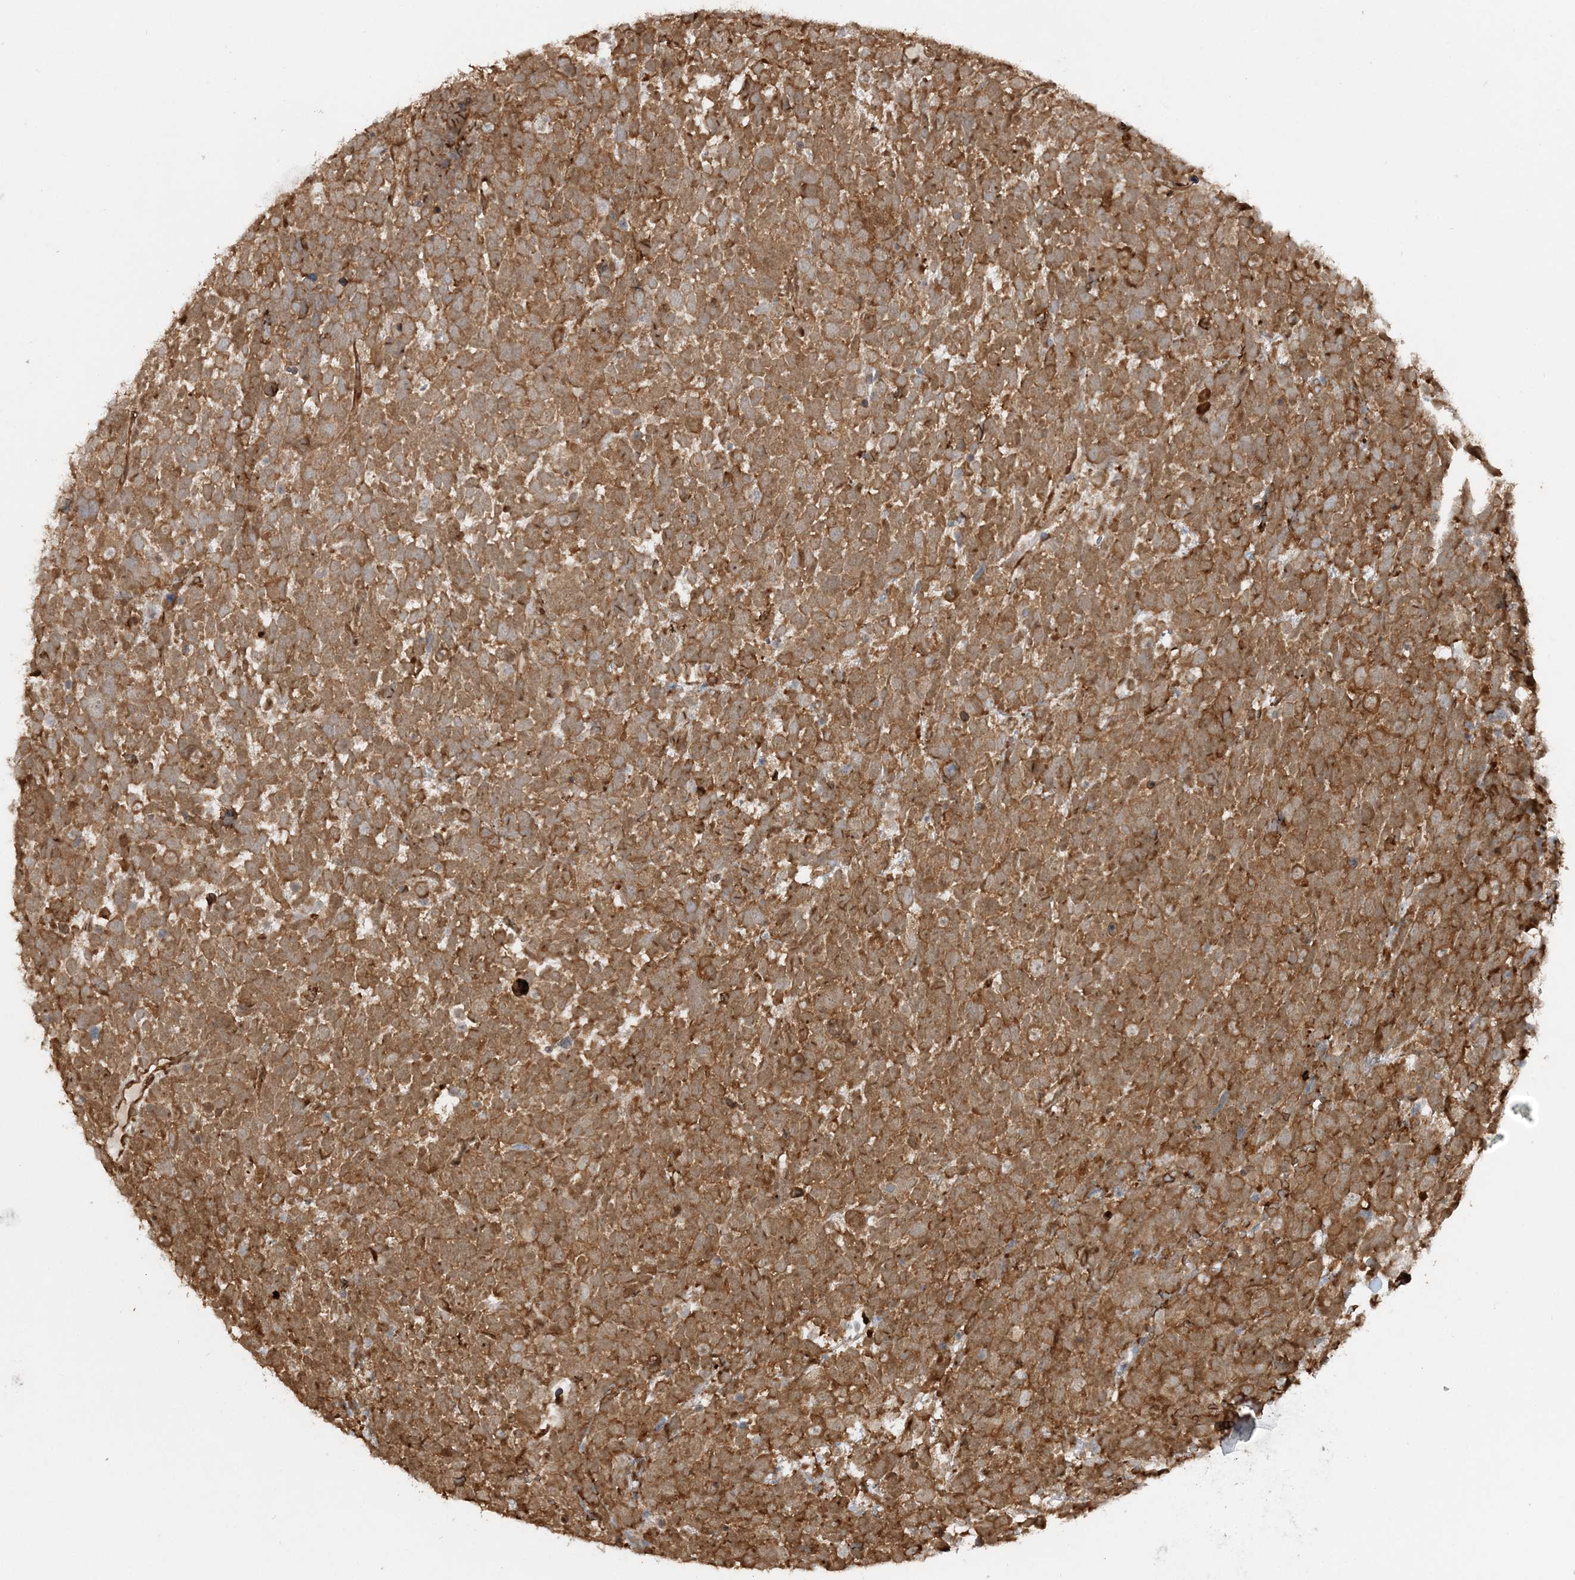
{"staining": {"intensity": "moderate", "quantity": ">75%", "location": "cytoplasmic/membranous"}, "tissue": "urothelial cancer", "cell_type": "Tumor cells", "image_type": "cancer", "snomed": [{"axis": "morphology", "description": "Urothelial carcinoma, High grade"}, {"axis": "topography", "description": "Urinary bladder"}], "caption": "Immunohistochemistry staining of urothelial cancer, which displays medium levels of moderate cytoplasmic/membranous expression in about >75% of tumor cells indicating moderate cytoplasmic/membranous protein positivity. The staining was performed using DAB (3,3'-diaminobenzidine) (brown) for protein detection and nuclei were counterstained in hematoxylin (blue).", "gene": "DSTN", "patient": {"sex": "female", "age": 82}}